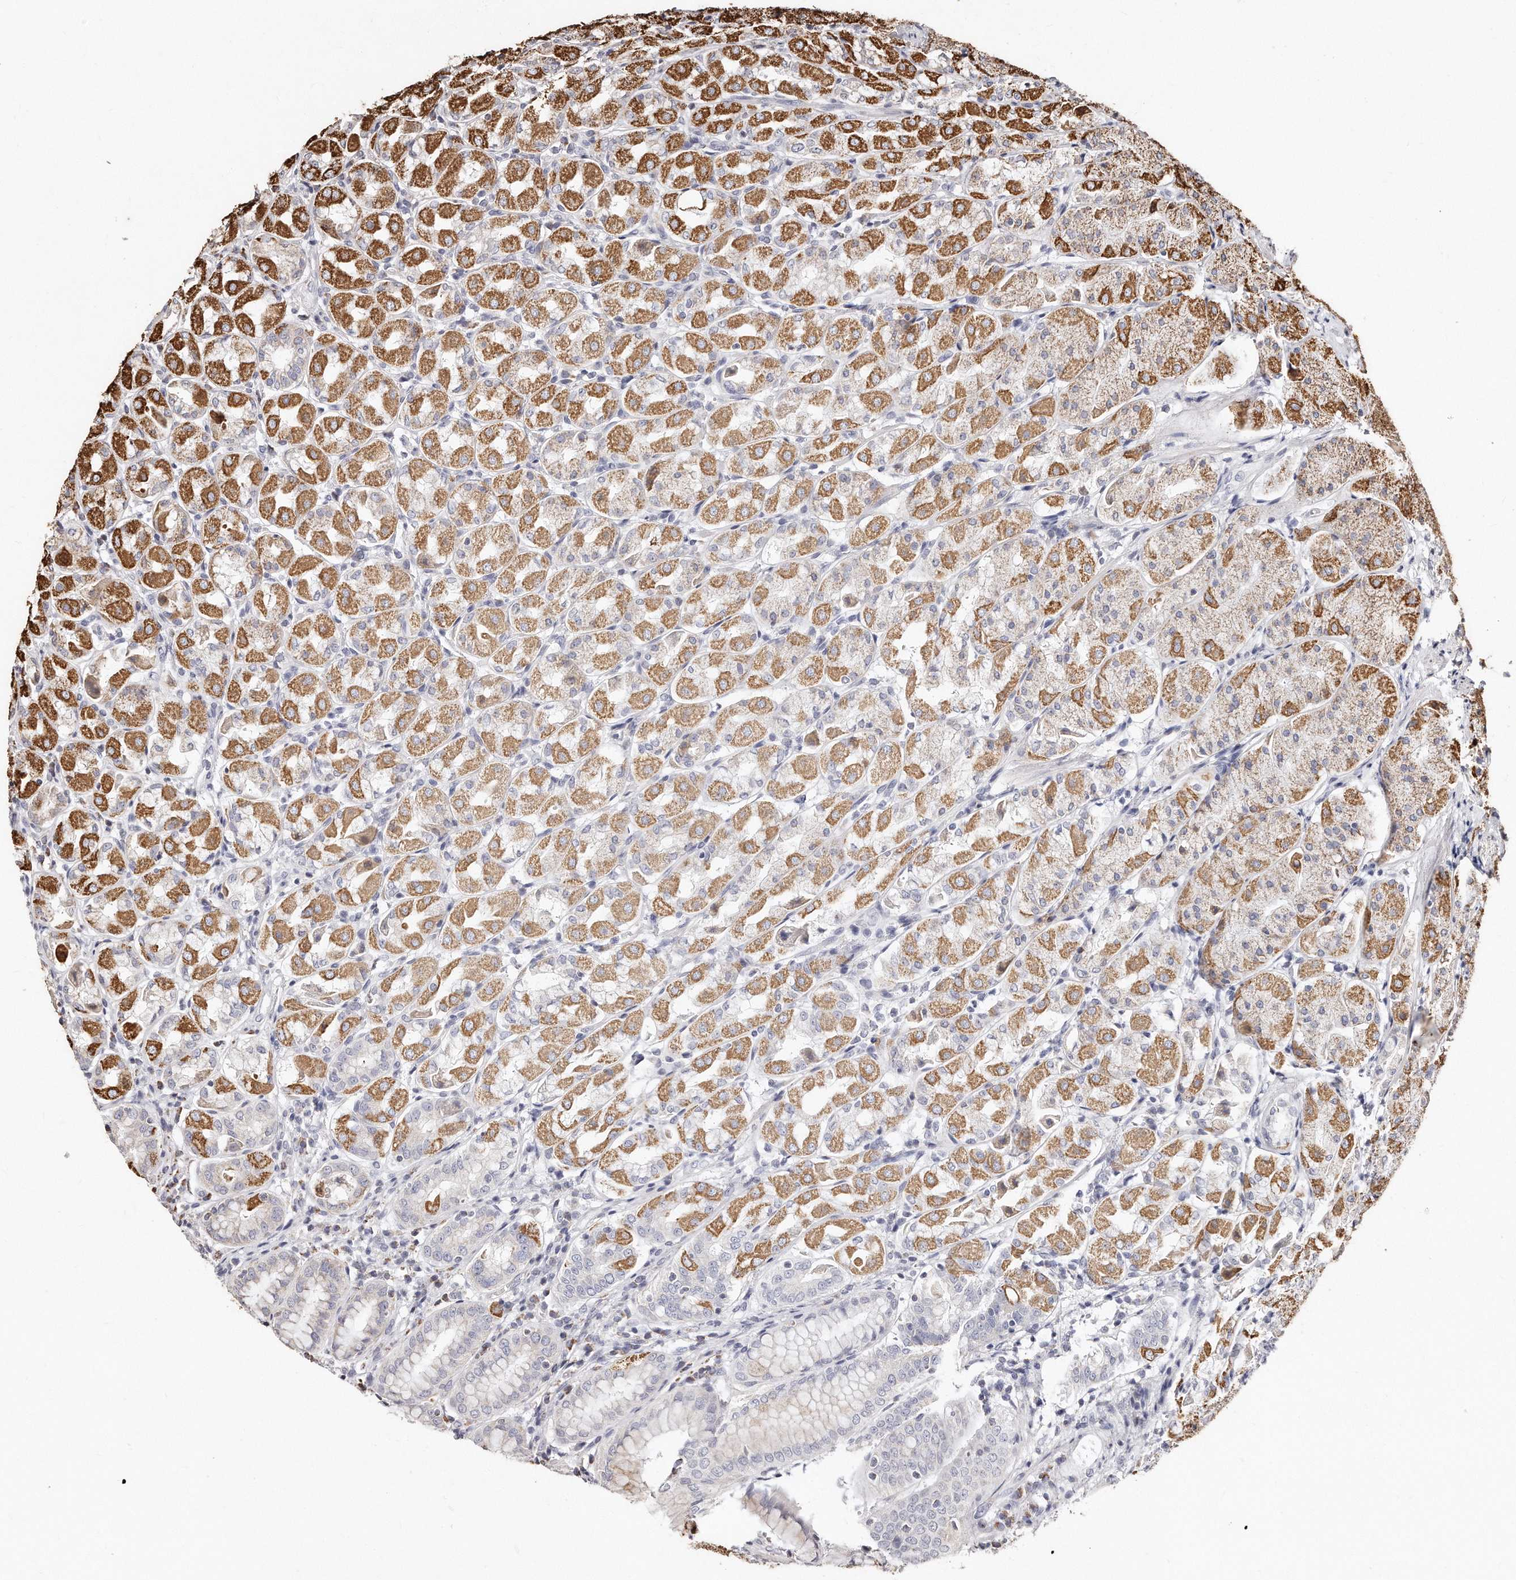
{"staining": {"intensity": "strong", "quantity": "25%-75%", "location": "cytoplasmic/membranous"}, "tissue": "stomach", "cell_type": "Glandular cells", "image_type": "normal", "snomed": [{"axis": "morphology", "description": "Normal tissue, NOS"}, {"axis": "topography", "description": "Stomach"}, {"axis": "topography", "description": "Stomach, lower"}], "caption": "Strong cytoplasmic/membranous expression is seen in about 25%-75% of glandular cells in normal stomach.", "gene": "RTKN", "patient": {"sex": "female", "age": 56}}